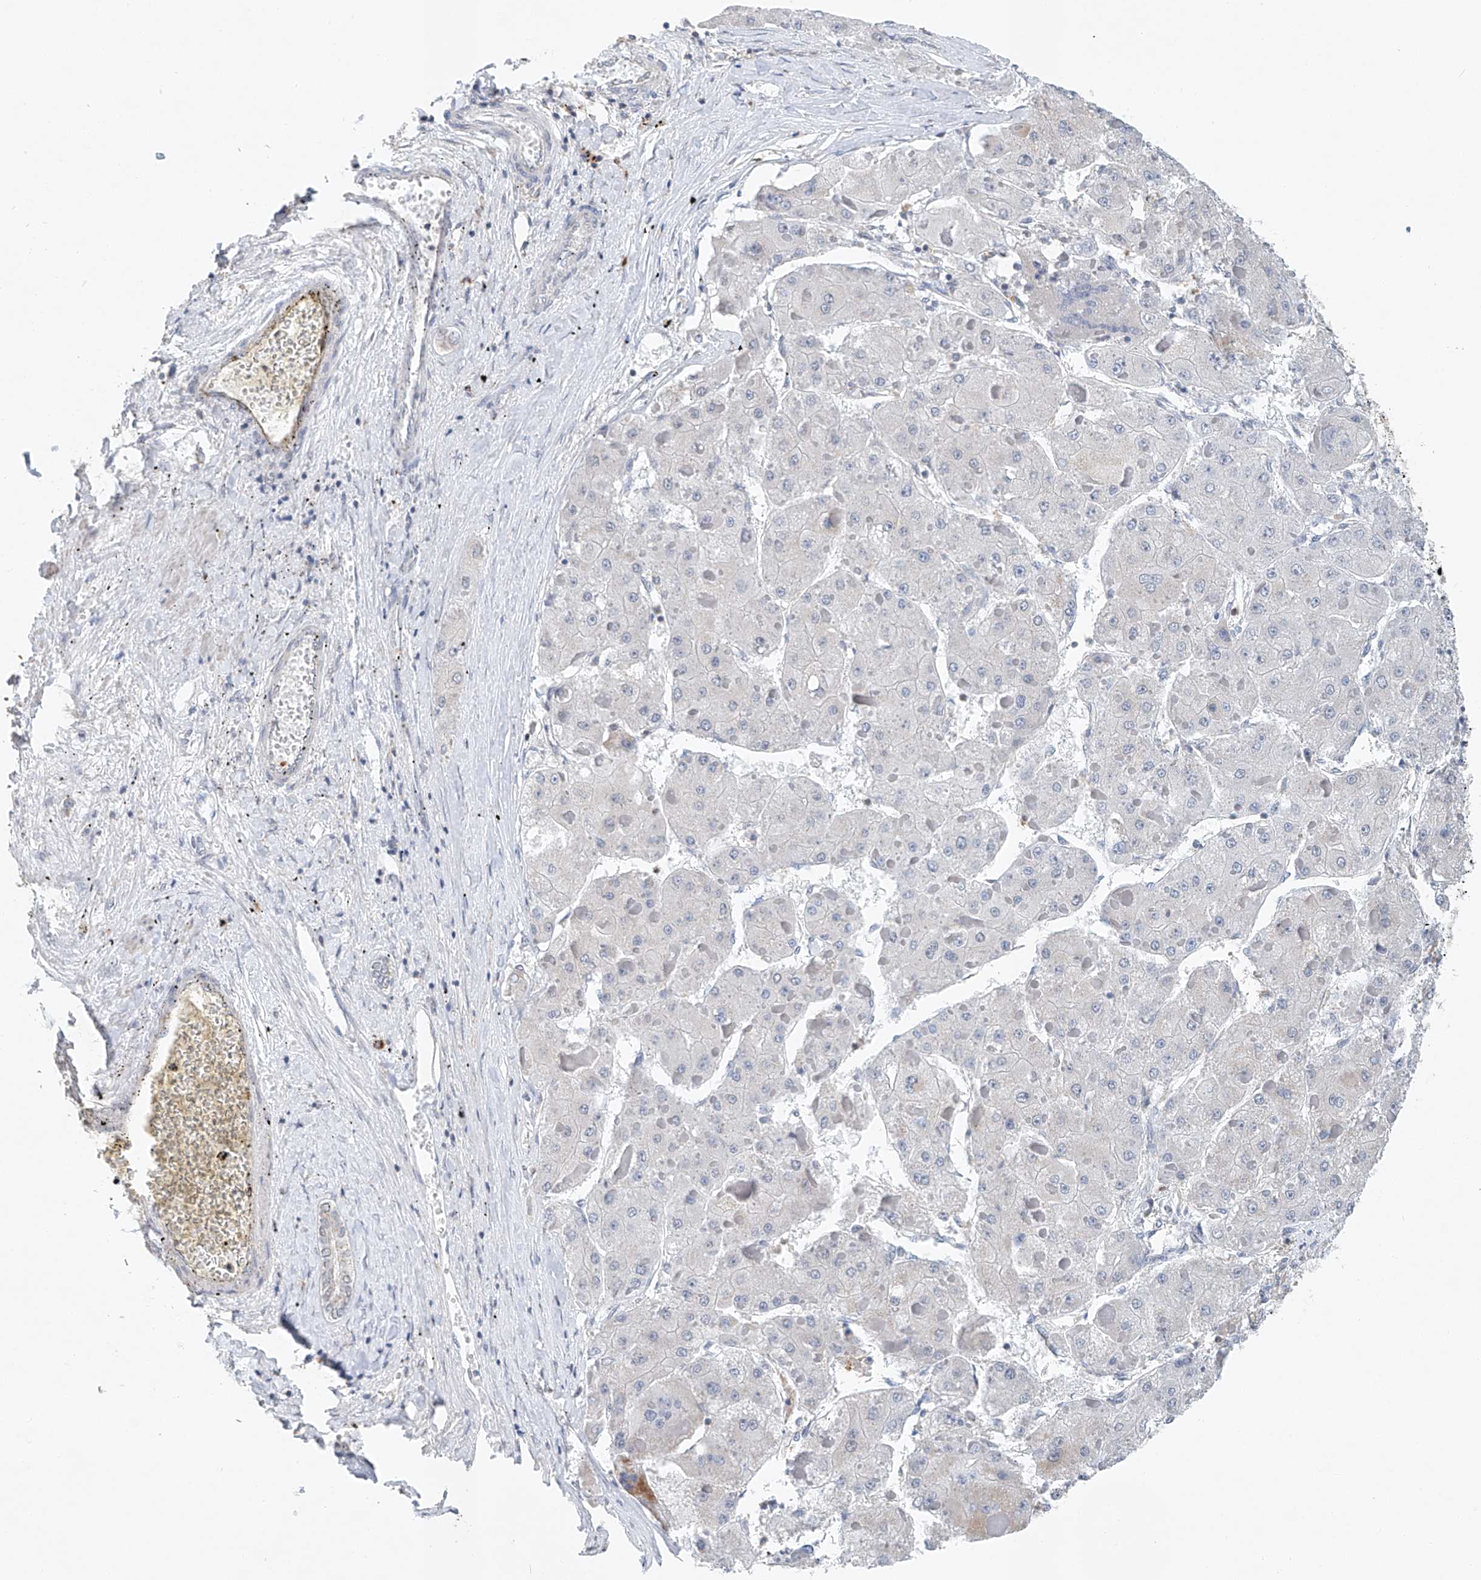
{"staining": {"intensity": "negative", "quantity": "none", "location": "none"}, "tissue": "liver cancer", "cell_type": "Tumor cells", "image_type": "cancer", "snomed": [{"axis": "morphology", "description": "Carcinoma, Hepatocellular, NOS"}, {"axis": "topography", "description": "Liver"}], "caption": "Liver hepatocellular carcinoma was stained to show a protein in brown. There is no significant staining in tumor cells. (Immunohistochemistry (ihc), brightfield microscopy, high magnification).", "gene": "KLF15", "patient": {"sex": "female", "age": 73}}